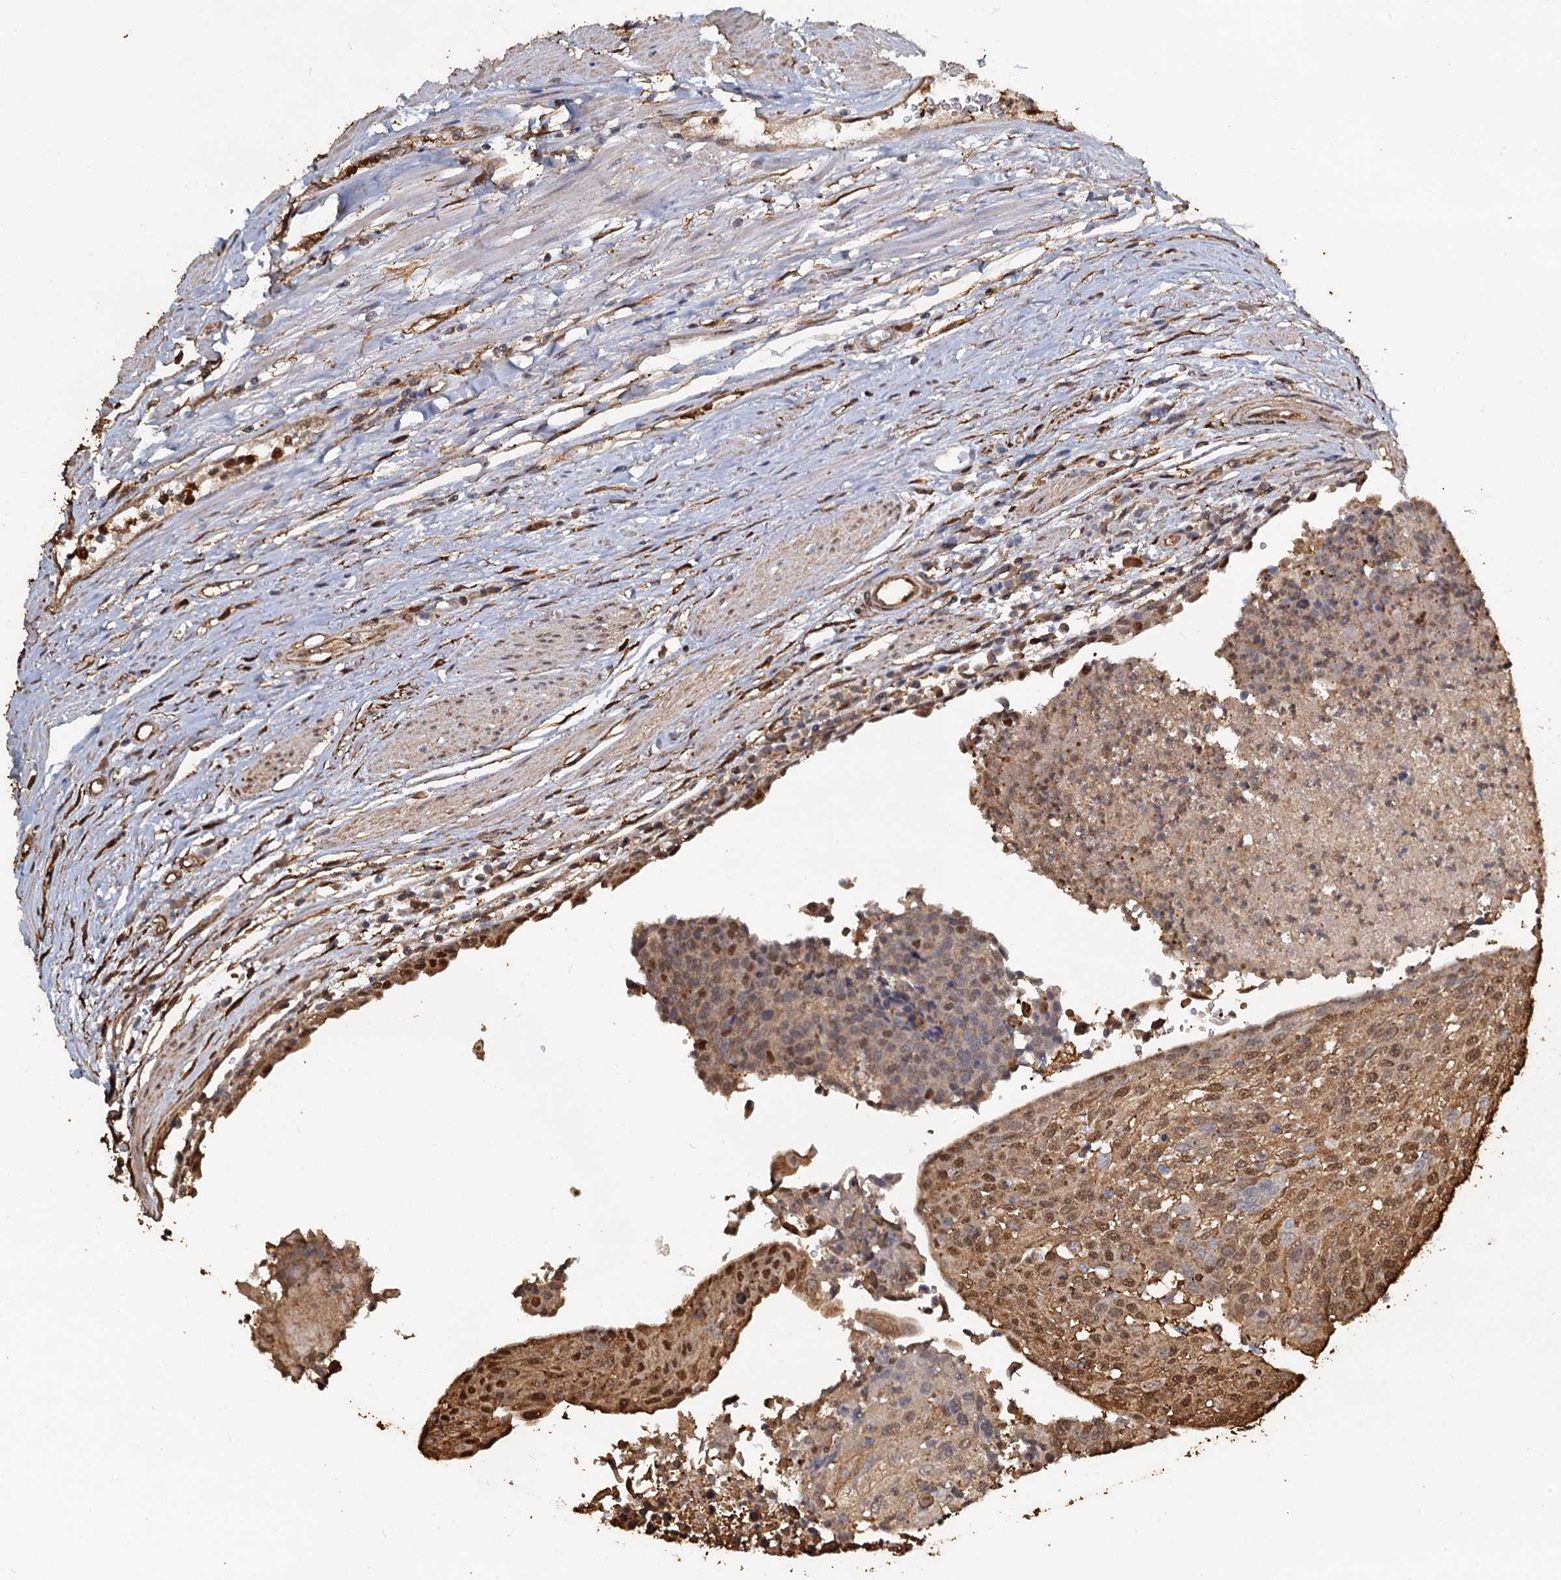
{"staining": {"intensity": "moderate", "quantity": ">75%", "location": "cytoplasmic/membranous,nuclear"}, "tissue": "urothelial cancer", "cell_type": "Tumor cells", "image_type": "cancer", "snomed": [{"axis": "morphology", "description": "Urothelial carcinoma, High grade"}, {"axis": "topography", "description": "Urinary bladder"}], "caption": "High-power microscopy captured an IHC image of high-grade urothelial carcinoma, revealing moderate cytoplasmic/membranous and nuclear expression in approximately >75% of tumor cells.", "gene": "S100A6", "patient": {"sex": "female", "age": 85}}